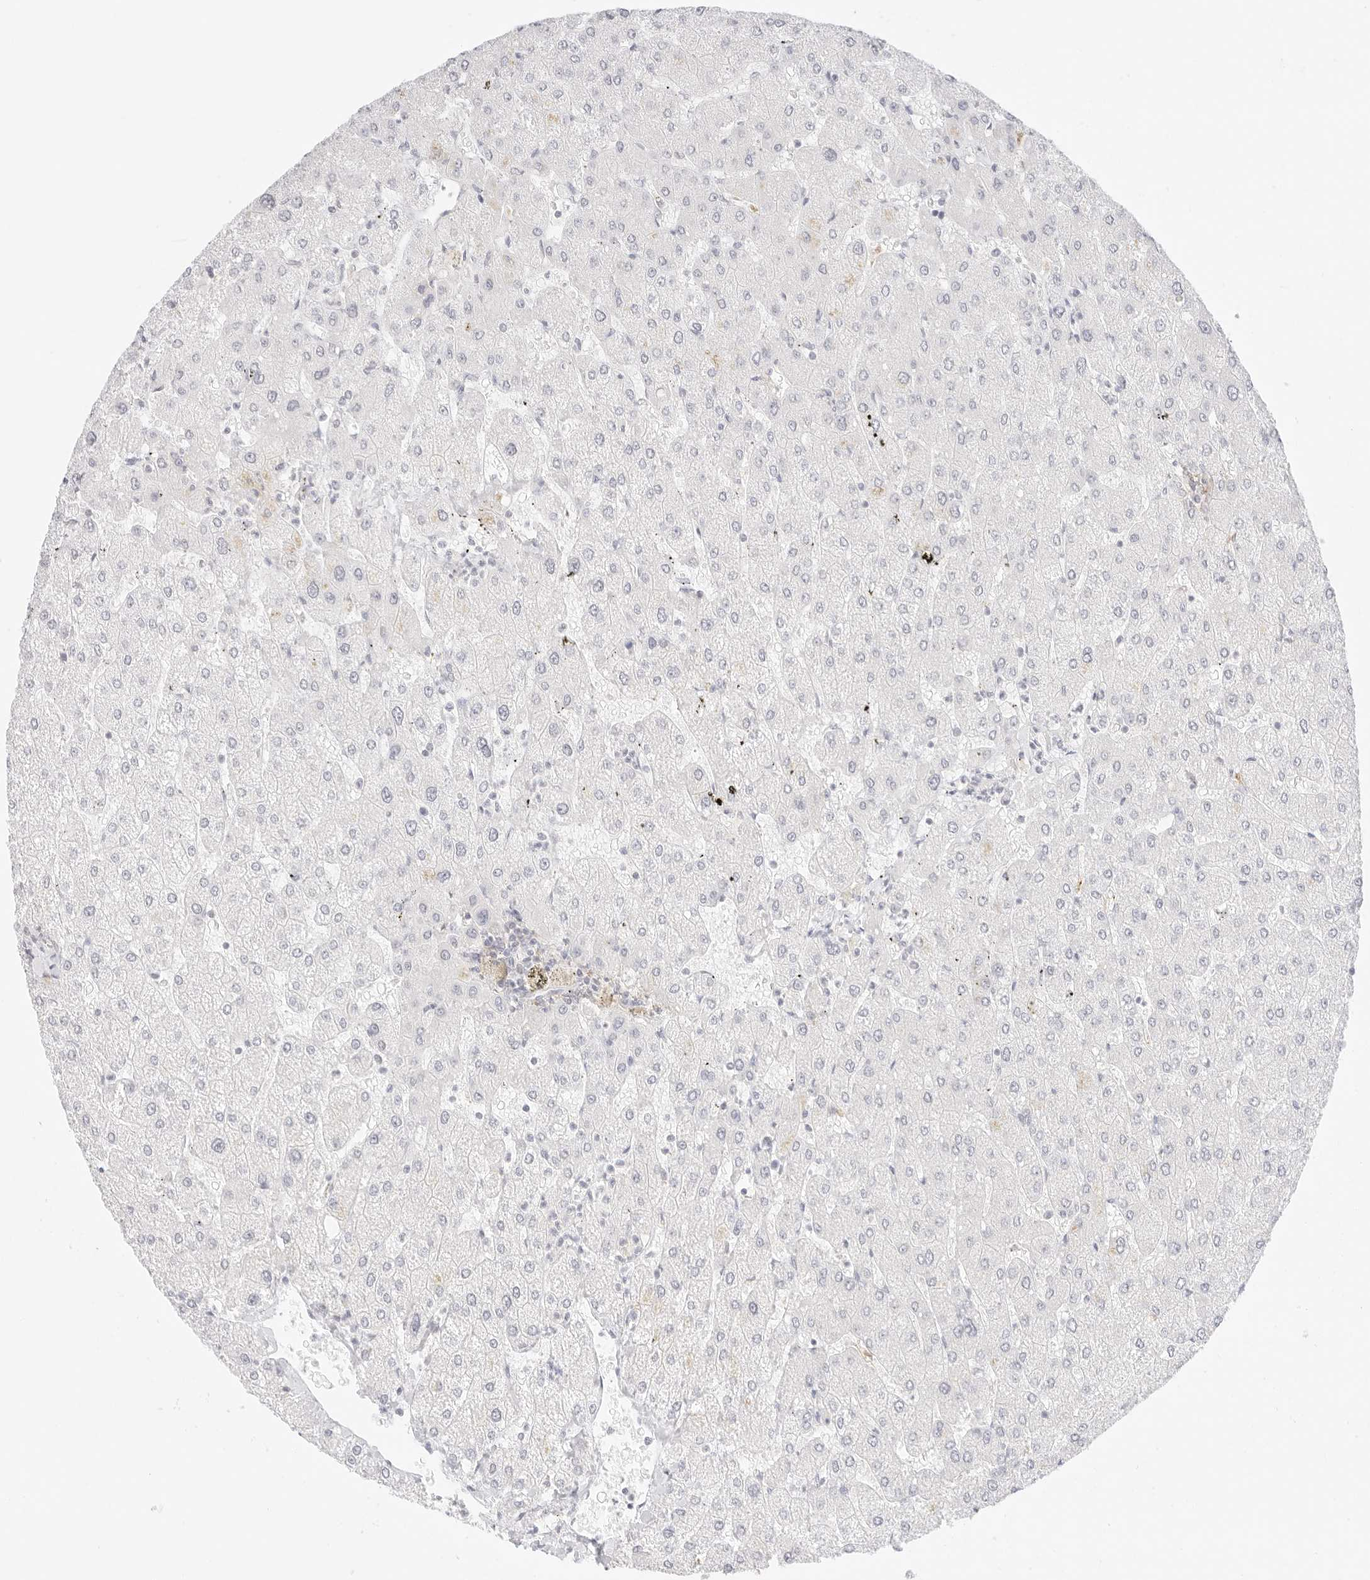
{"staining": {"intensity": "negative", "quantity": "none", "location": "none"}, "tissue": "liver", "cell_type": "Cholangiocytes", "image_type": "normal", "snomed": [{"axis": "morphology", "description": "Normal tissue, NOS"}, {"axis": "topography", "description": "Liver"}], "caption": "Liver was stained to show a protein in brown. There is no significant expression in cholangiocytes. The staining is performed using DAB brown chromogen with nuclei counter-stained in using hematoxylin.", "gene": "FBLN5", "patient": {"sex": "male", "age": 55}}